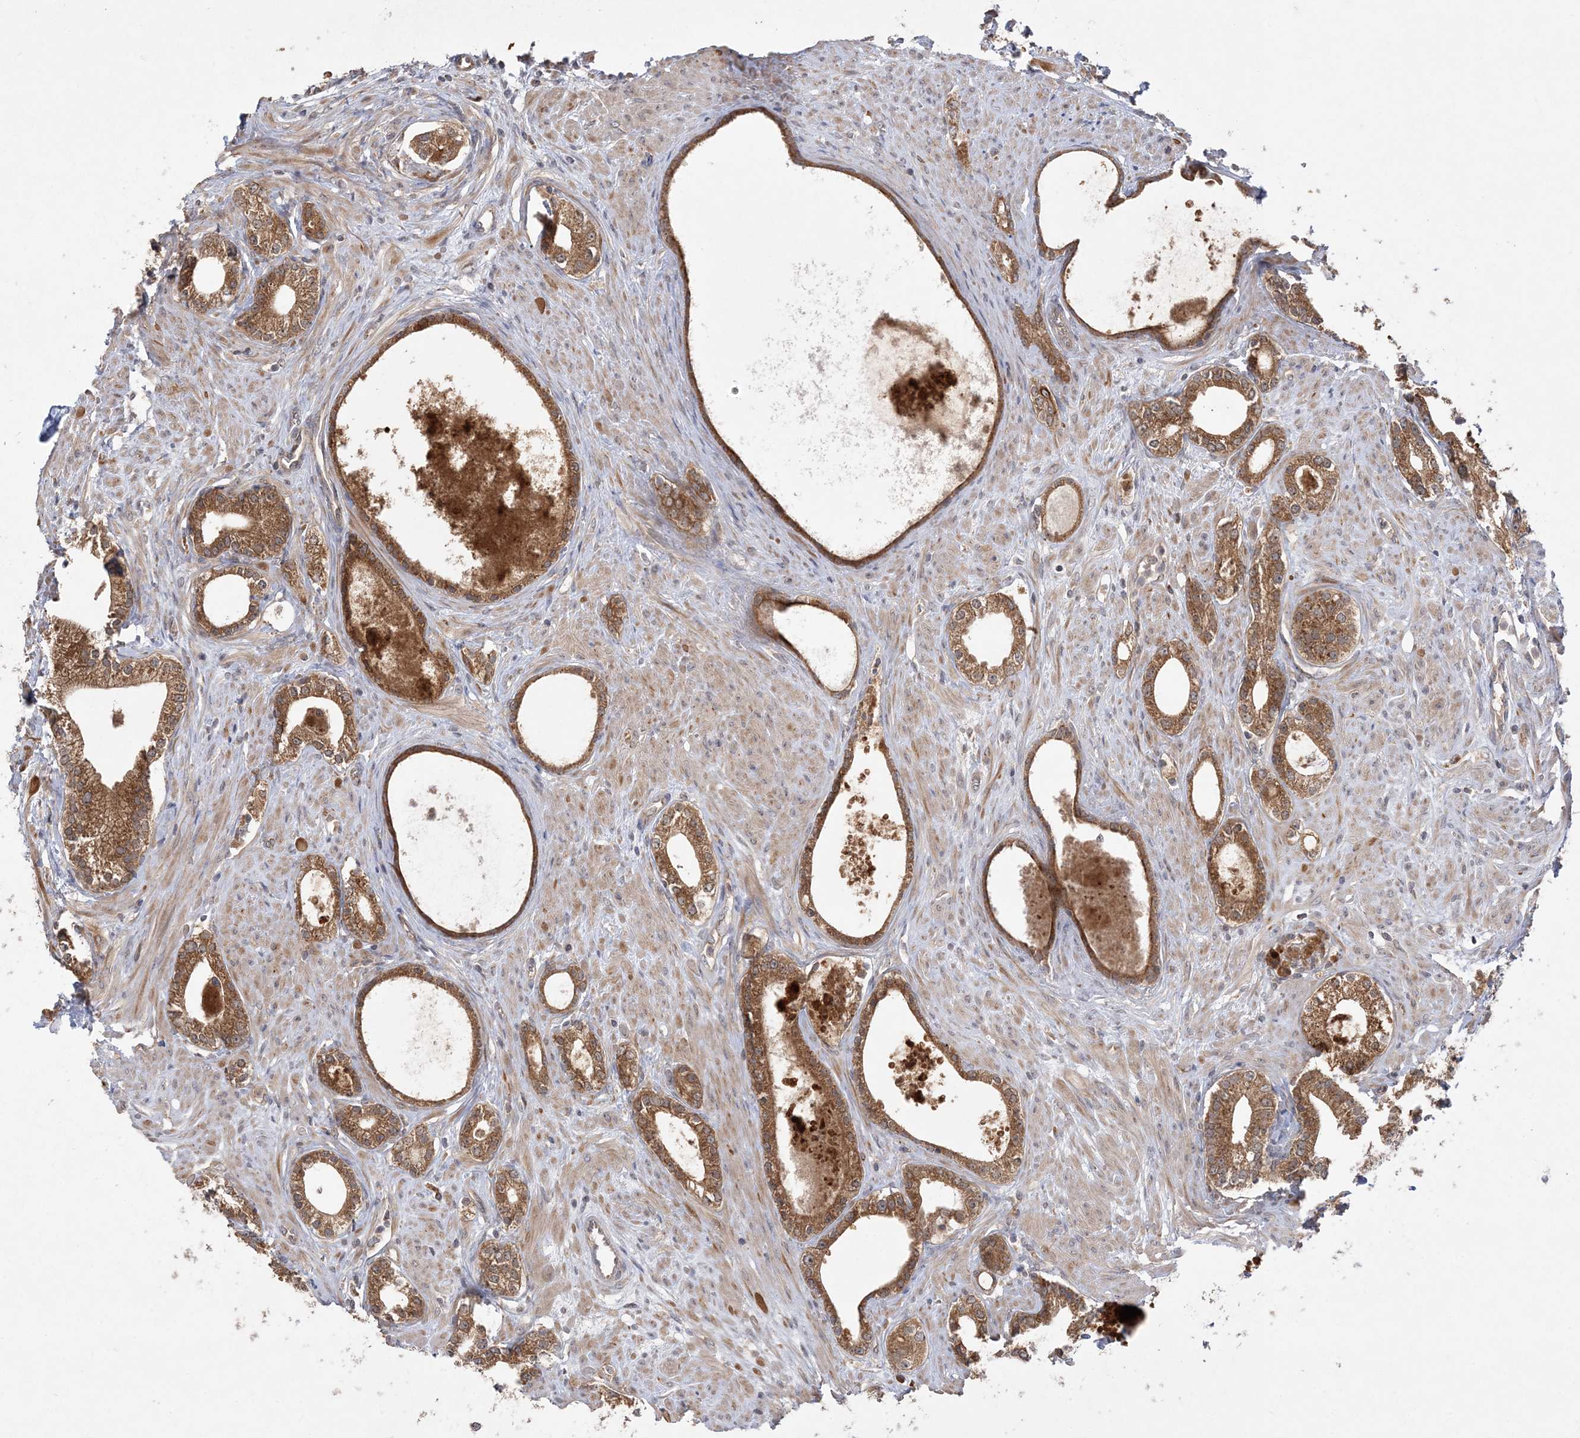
{"staining": {"intensity": "moderate", "quantity": ">75%", "location": "cytoplasmic/membranous"}, "tissue": "prostate cancer", "cell_type": "Tumor cells", "image_type": "cancer", "snomed": [{"axis": "morphology", "description": "Adenocarcinoma, High grade"}, {"axis": "topography", "description": "Prostate"}], "caption": "High-grade adenocarcinoma (prostate) stained for a protein demonstrates moderate cytoplasmic/membranous positivity in tumor cells. (Stains: DAB (3,3'-diaminobenzidine) in brown, nuclei in blue, Microscopy: brightfield microscopy at high magnification).", "gene": "MMADHC", "patient": {"sex": "male", "age": 63}}